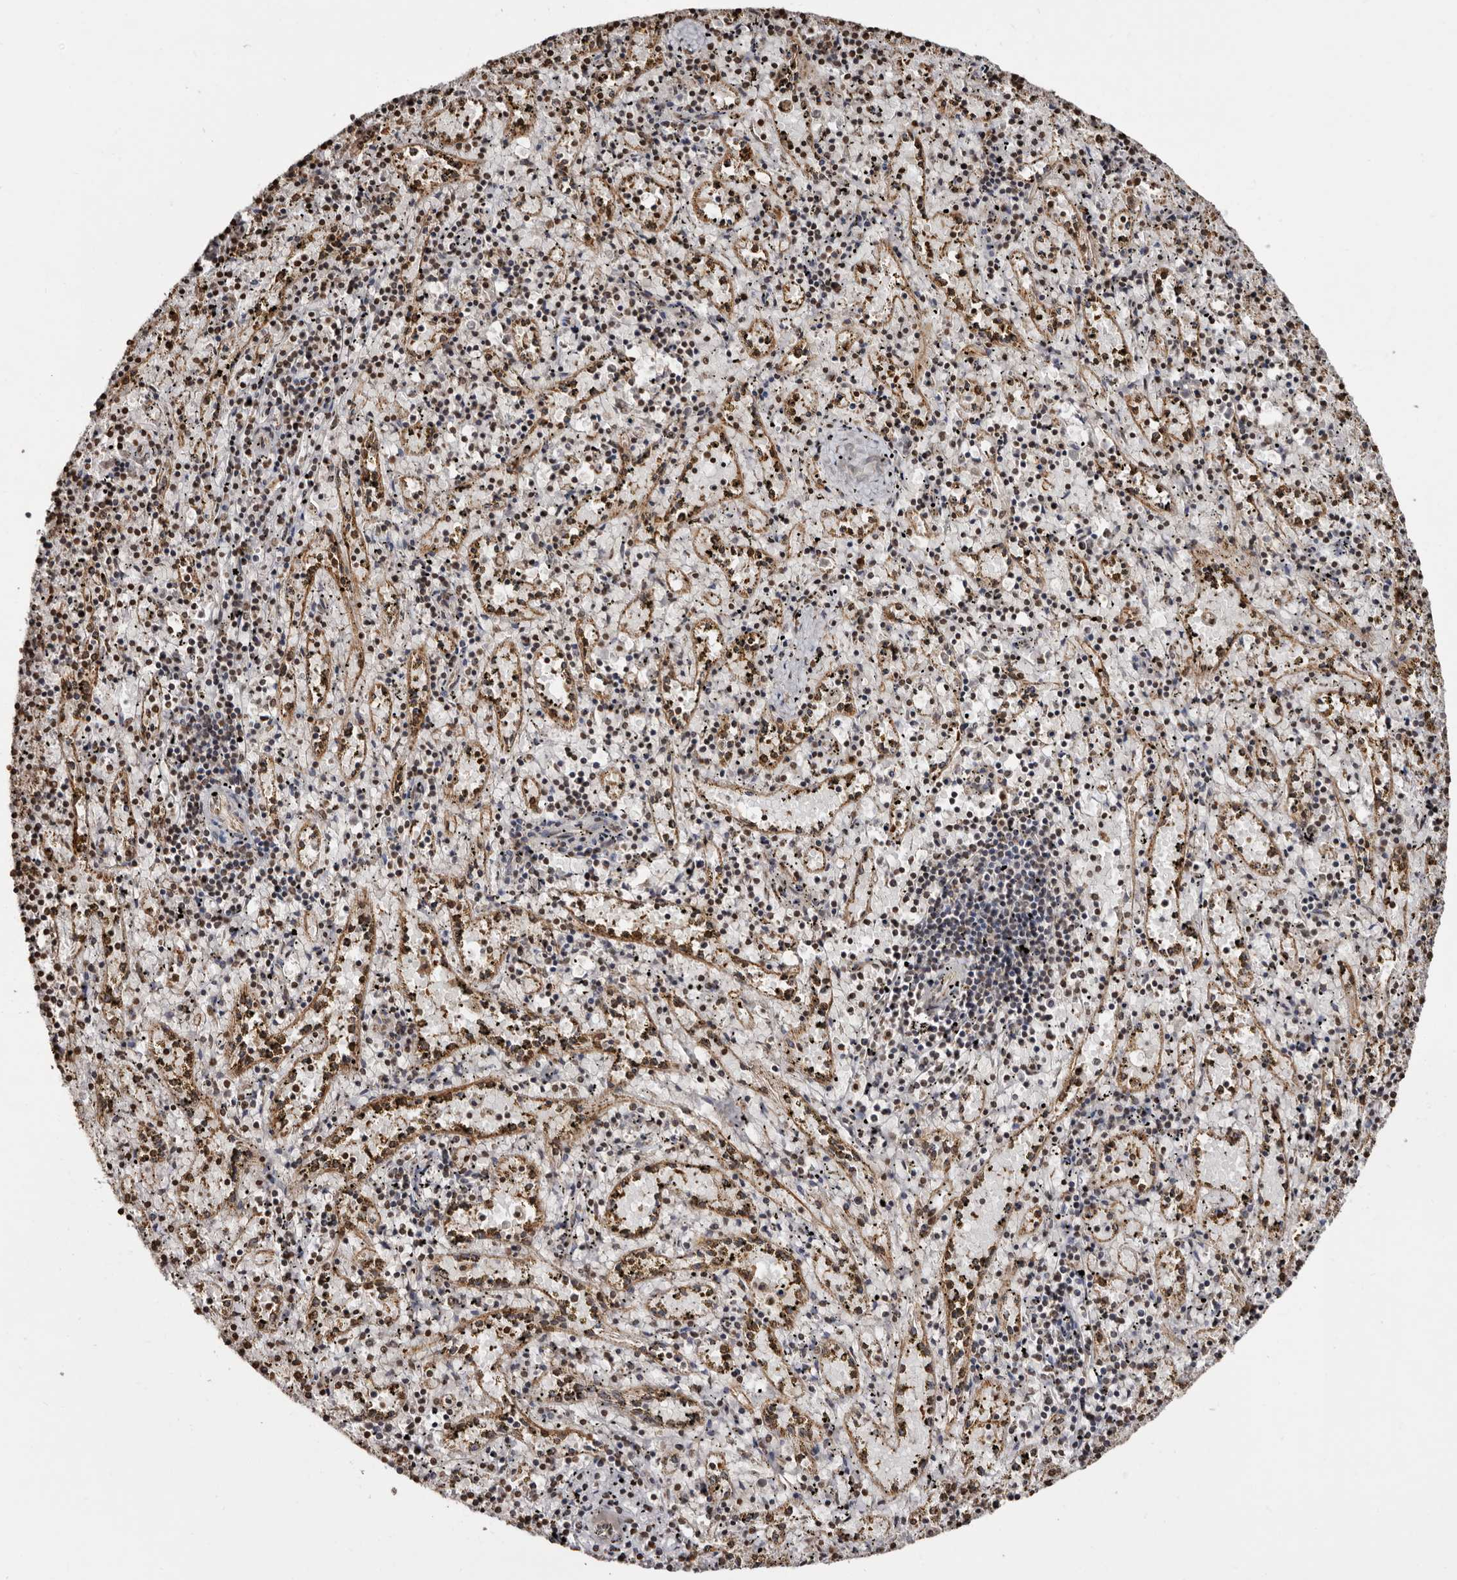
{"staining": {"intensity": "moderate", "quantity": "<25%", "location": "cytoplasmic/membranous,nuclear"}, "tissue": "spleen", "cell_type": "Cells in red pulp", "image_type": "normal", "snomed": [{"axis": "morphology", "description": "Normal tissue, NOS"}, {"axis": "topography", "description": "Spleen"}], "caption": "IHC staining of benign spleen, which reveals low levels of moderate cytoplasmic/membranous,nuclear positivity in approximately <25% of cells in red pulp indicating moderate cytoplasmic/membranous,nuclear protein staining. The staining was performed using DAB (brown) for protein detection and nuclei were counterstained in hematoxylin (blue).", "gene": "CCDC190", "patient": {"sex": "male", "age": 11}}